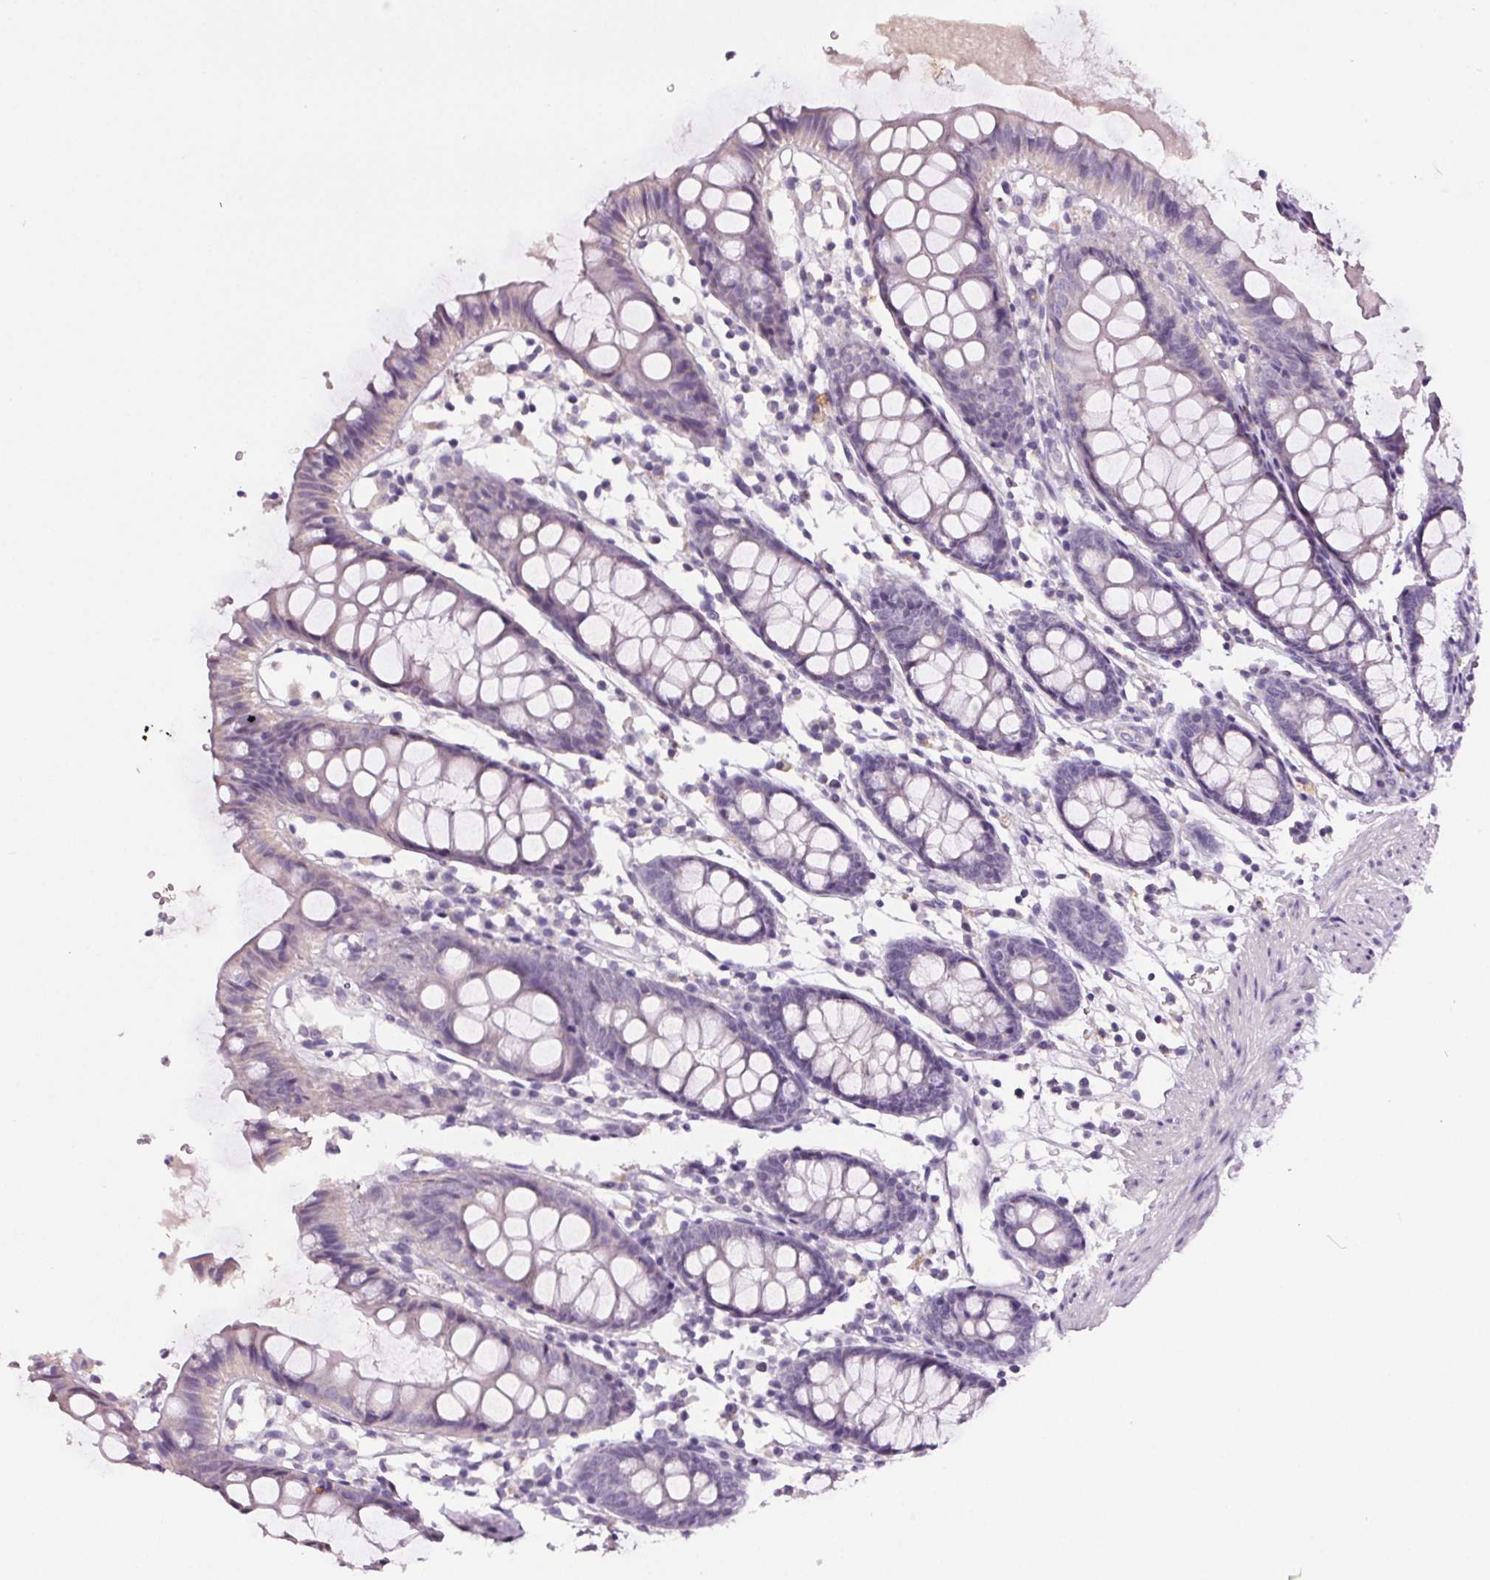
{"staining": {"intensity": "negative", "quantity": "none", "location": "none"}, "tissue": "colon", "cell_type": "Endothelial cells", "image_type": "normal", "snomed": [{"axis": "morphology", "description": "Normal tissue, NOS"}, {"axis": "topography", "description": "Colon"}], "caption": "Endothelial cells are negative for protein expression in unremarkable human colon. Nuclei are stained in blue.", "gene": "GPIHBP1", "patient": {"sex": "female", "age": 84}}